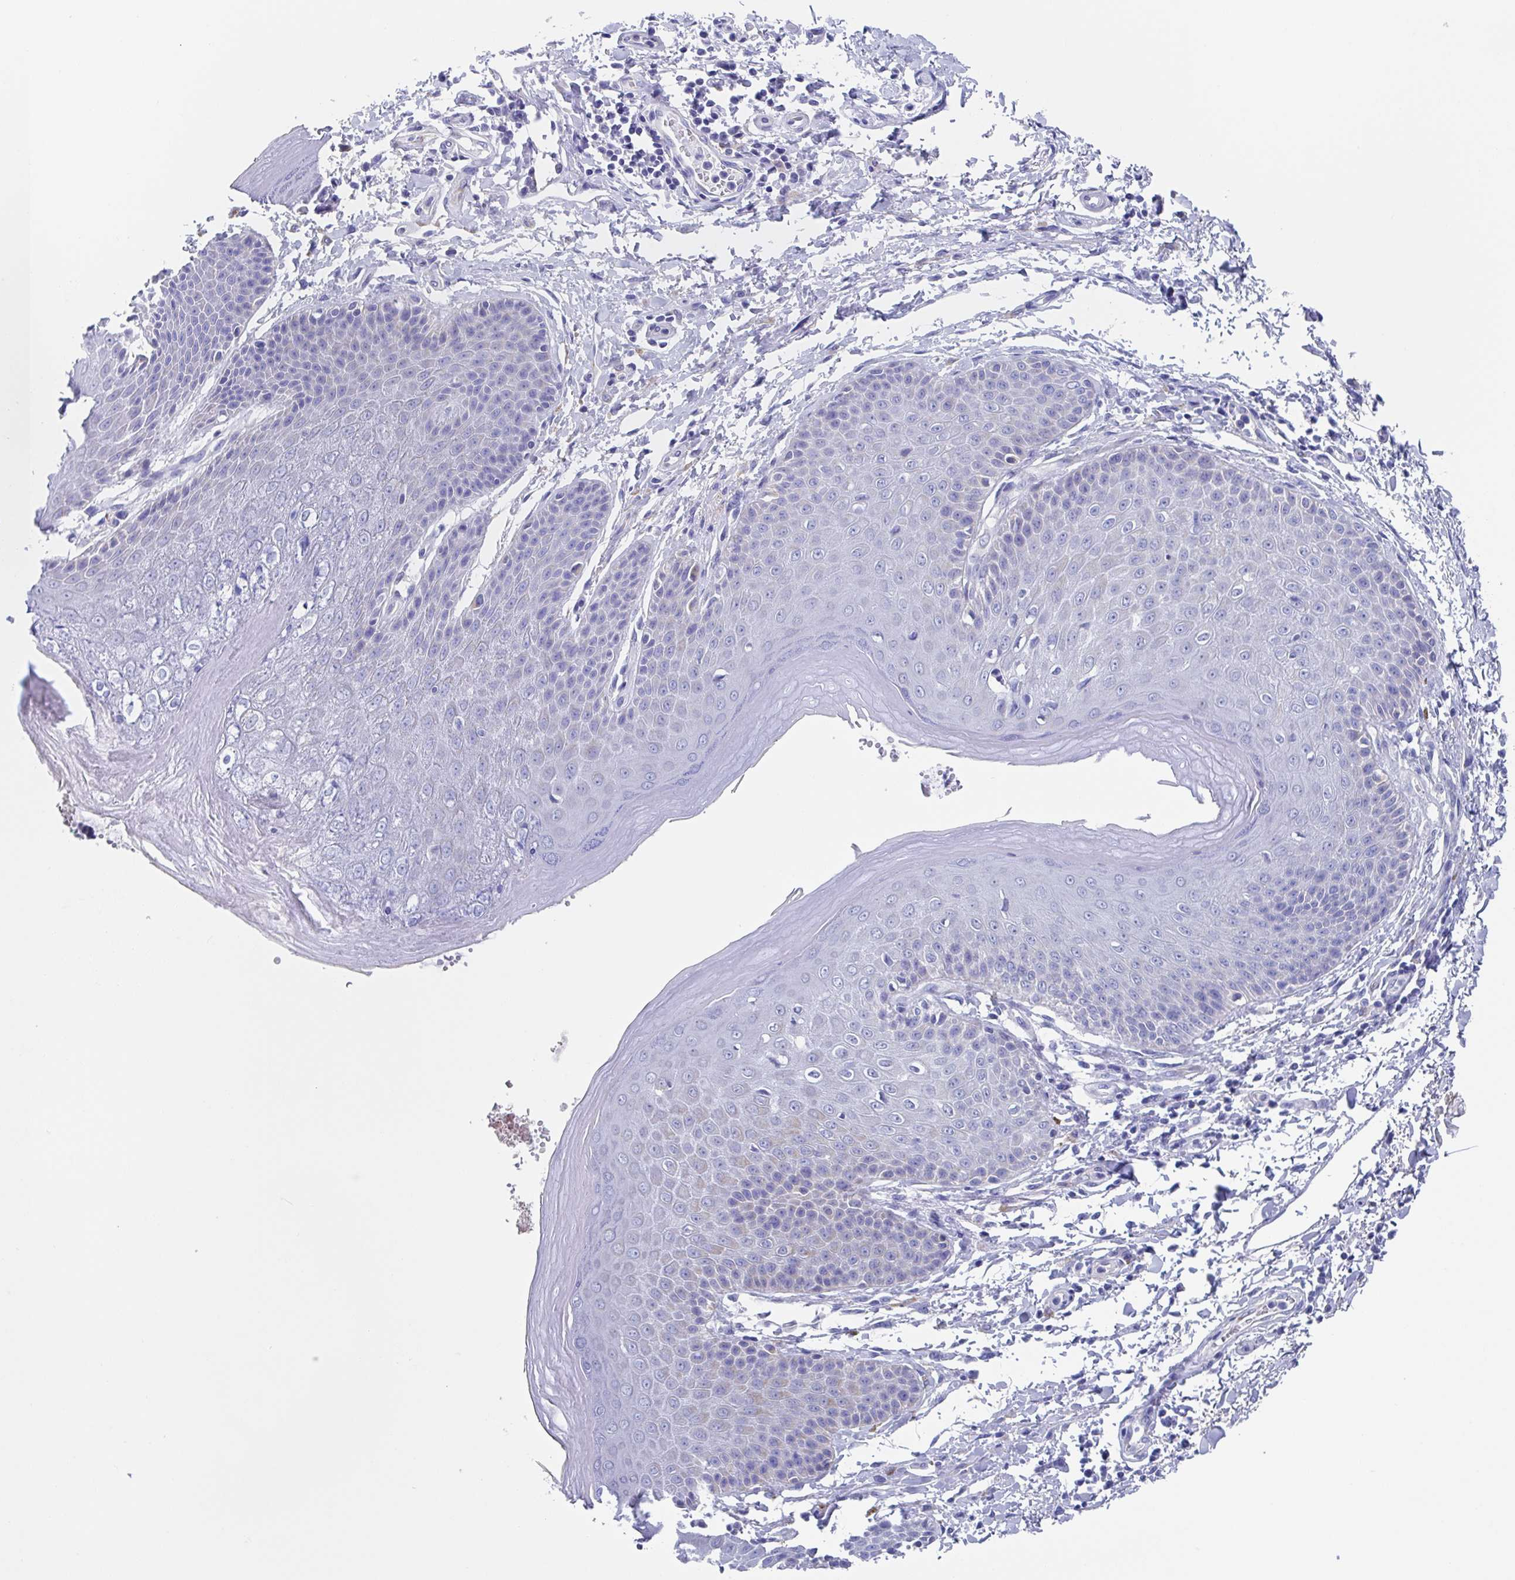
{"staining": {"intensity": "weak", "quantity": "<25%", "location": "cytoplasmic/membranous"}, "tissue": "skin", "cell_type": "Epidermal cells", "image_type": "normal", "snomed": [{"axis": "morphology", "description": "Normal tissue, NOS"}, {"axis": "topography", "description": "Peripheral nerve tissue"}], "caption": "This is an immunohistochemistry (IHC) photomicrograph of benign skin. There is no positivity in epidermal cells.", "gene": "FCGR3A", "patient": {"sex": "male", "age": 51}}